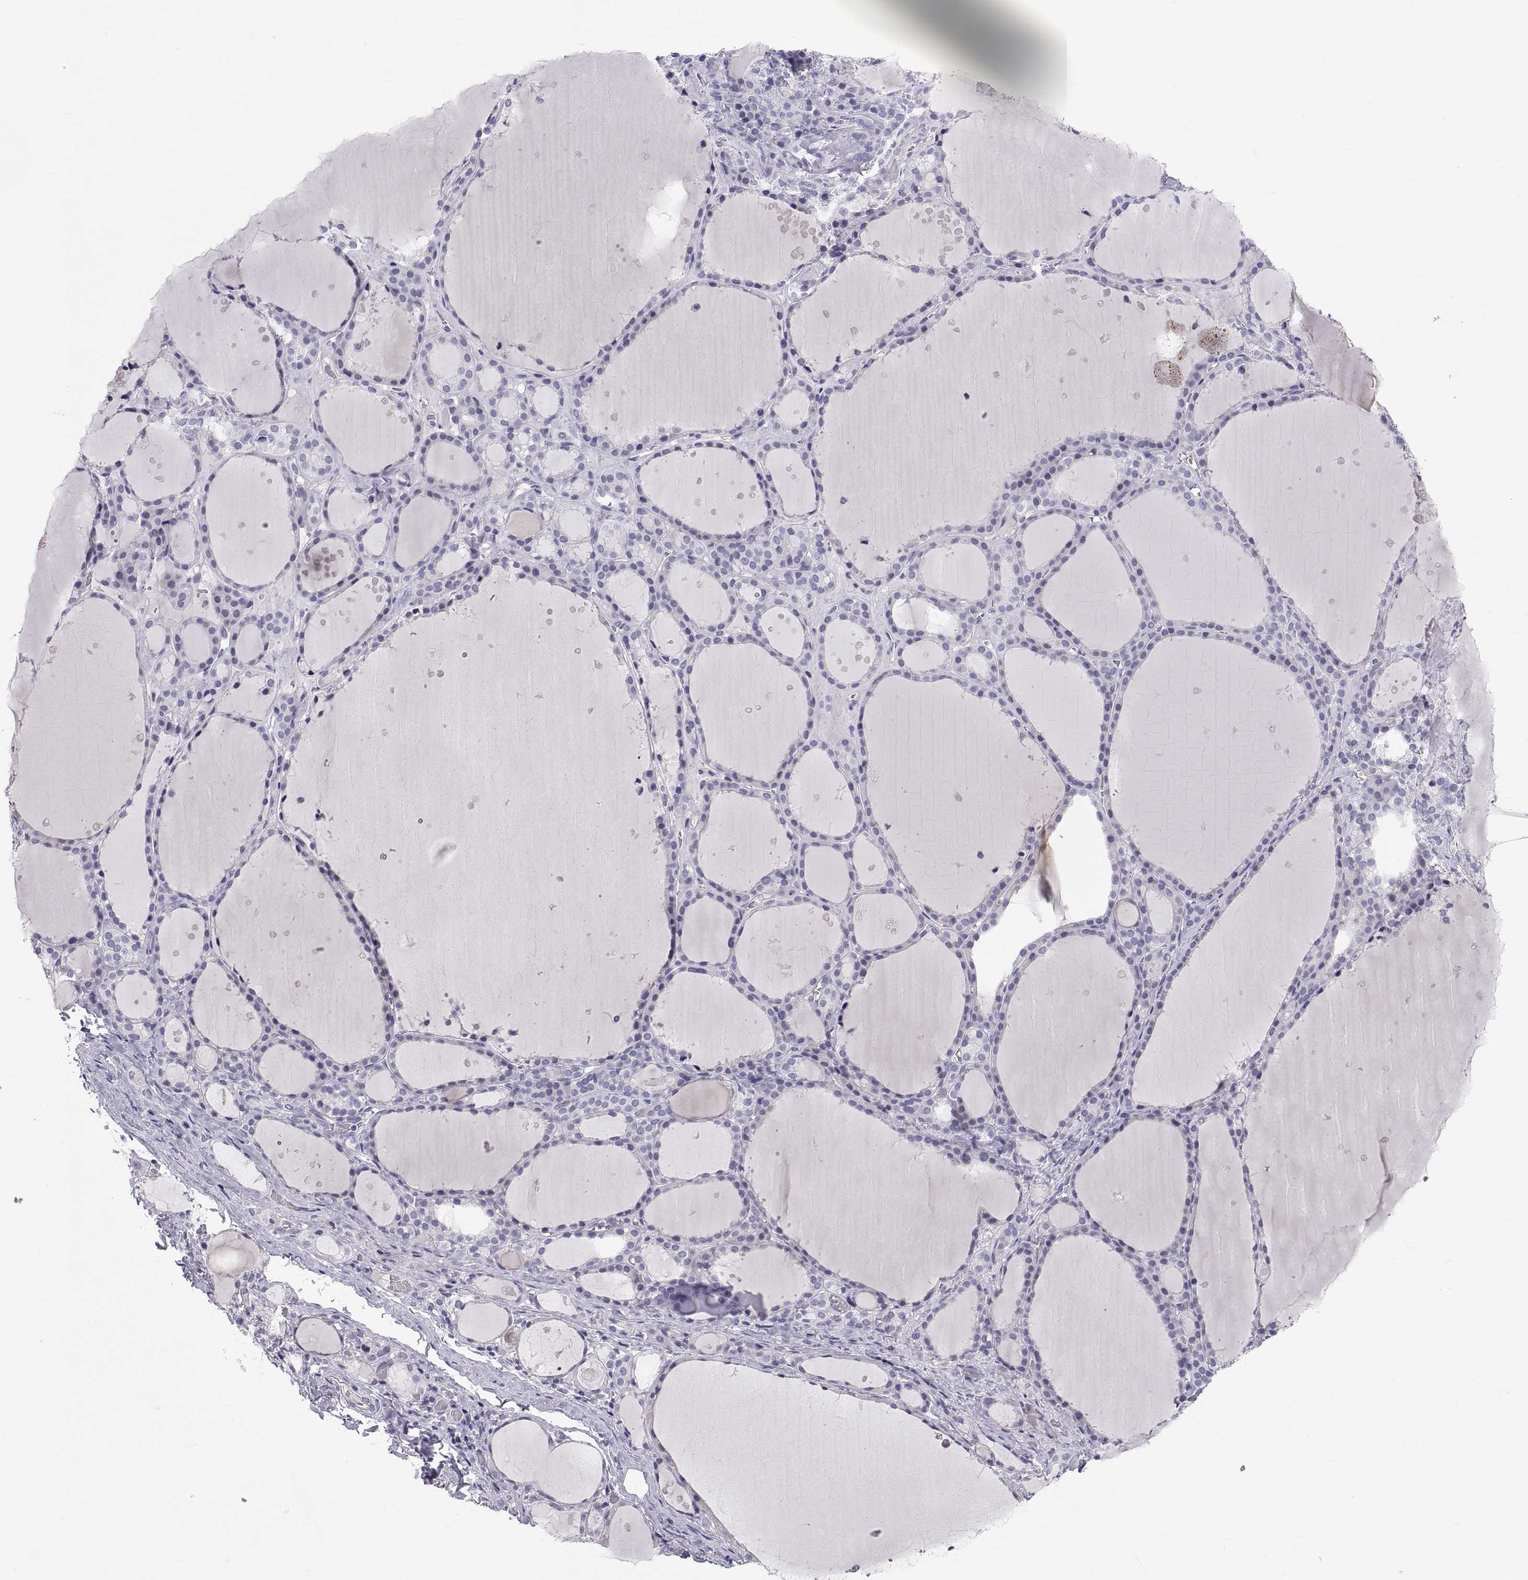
{"staining": {"intensity": "negative", "quantity": "none", "location": "none"}, "tissue": "thyroid gland", "cell_type": "Glandular cells", "image_type": "normal", "snomed": [{"axis": "morphology", "description": "Normal tissue, NOS"}, {"axis": "topography", "description": "Thyroid gland"}], "caption": "Immunohistochemistry (IHC) histopathology image of benign thyroid gland: human thyroid gland stained with DAB (3,3'-diaminobenzidine) demonstrates no significant protein positivity in glandular cells.", "gene": "TEX13A", "patient": {"sex": "male", "age": 68}}